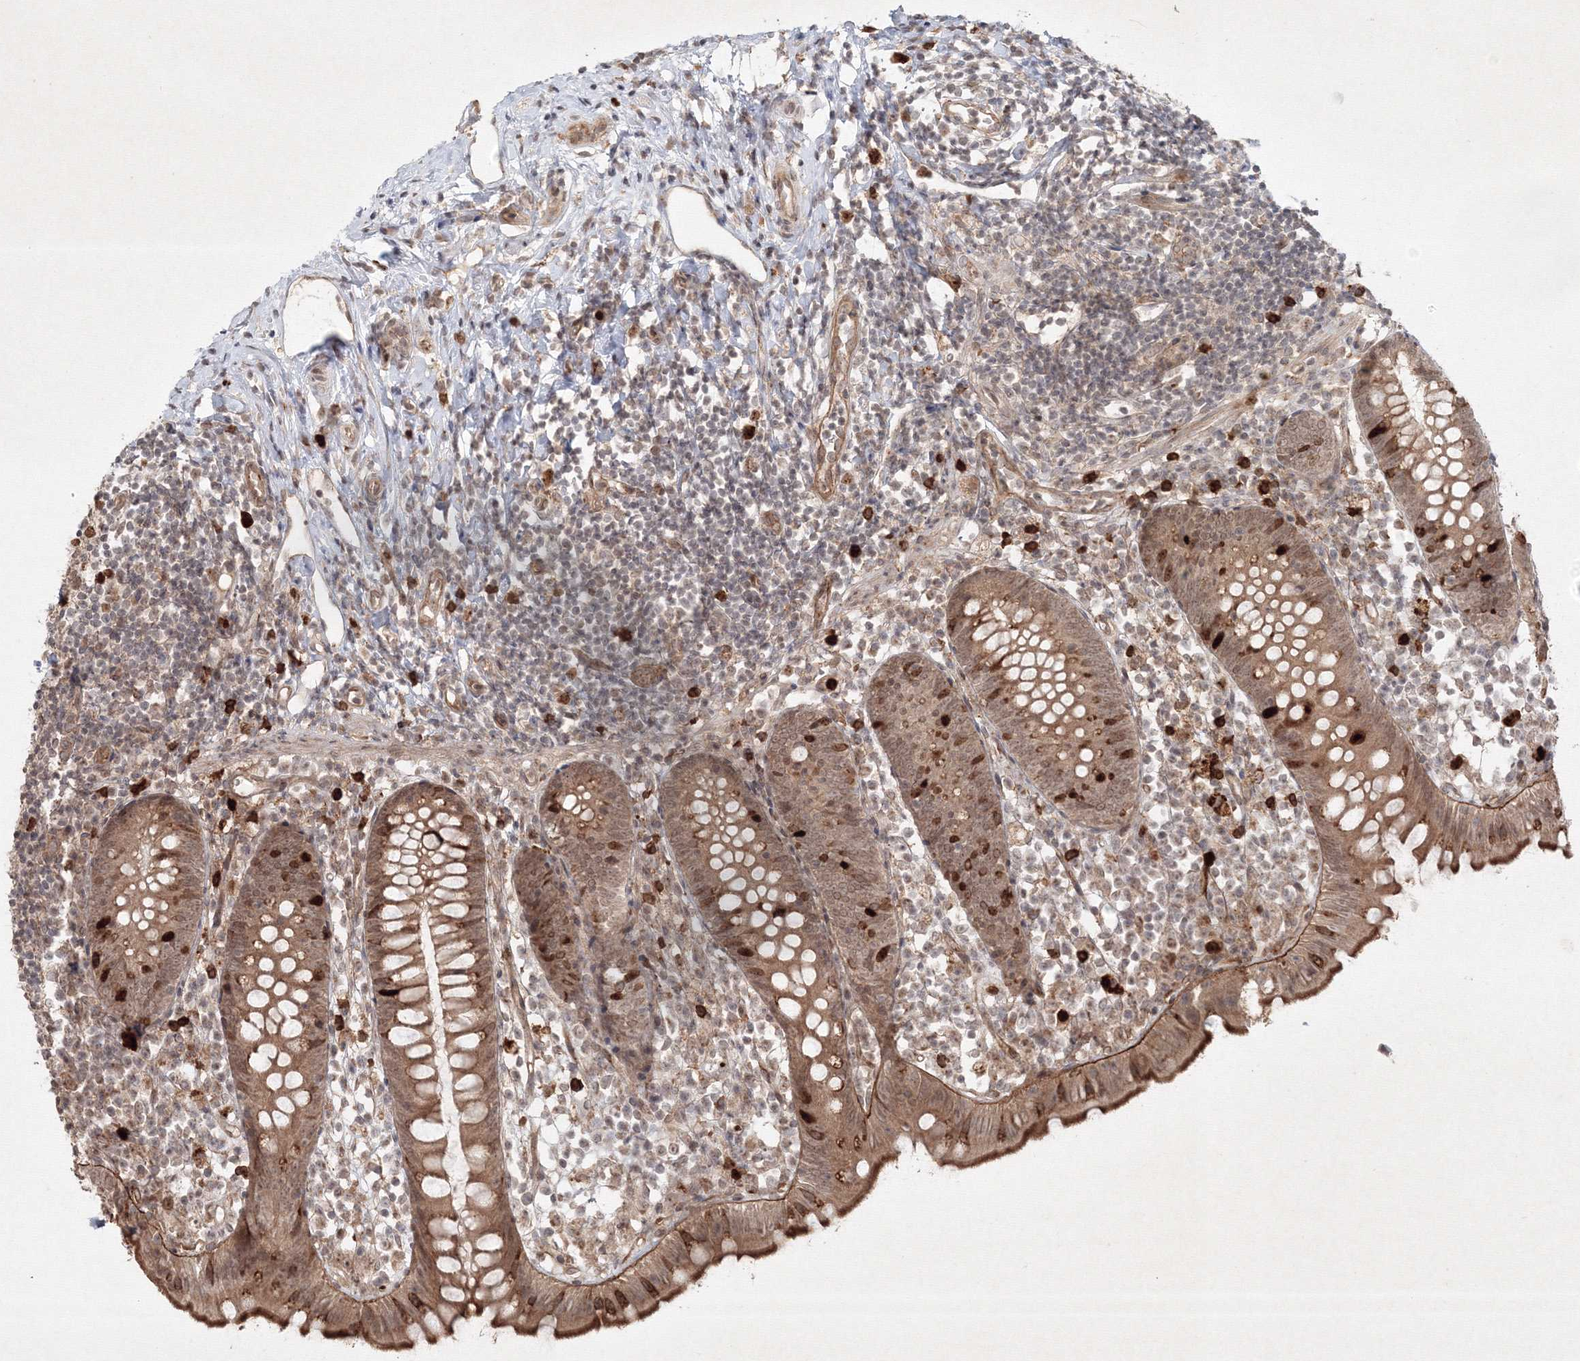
{"staining": {"intensity": "moderate", "quantity": ">75%", "location": "cytoplasmic/membranous,nuclear"}, "tissue": "appendix", "cell_type": "Glandular cells", "image_type": "normal", "snomed": [{"axis": "morphology", "description": "Normal tissue, NOS"}, {"axis": "topography", "description": "Appendix"}], "caption": "Protein expression by immunohistochemistry (IHC) reveals moderate cytoplasmic/membranous,nuclear staining in about >75% of glandular cells in normal appendix.", "gene": "KIF20A", "patient": {"sex": "female", "age": 20}}